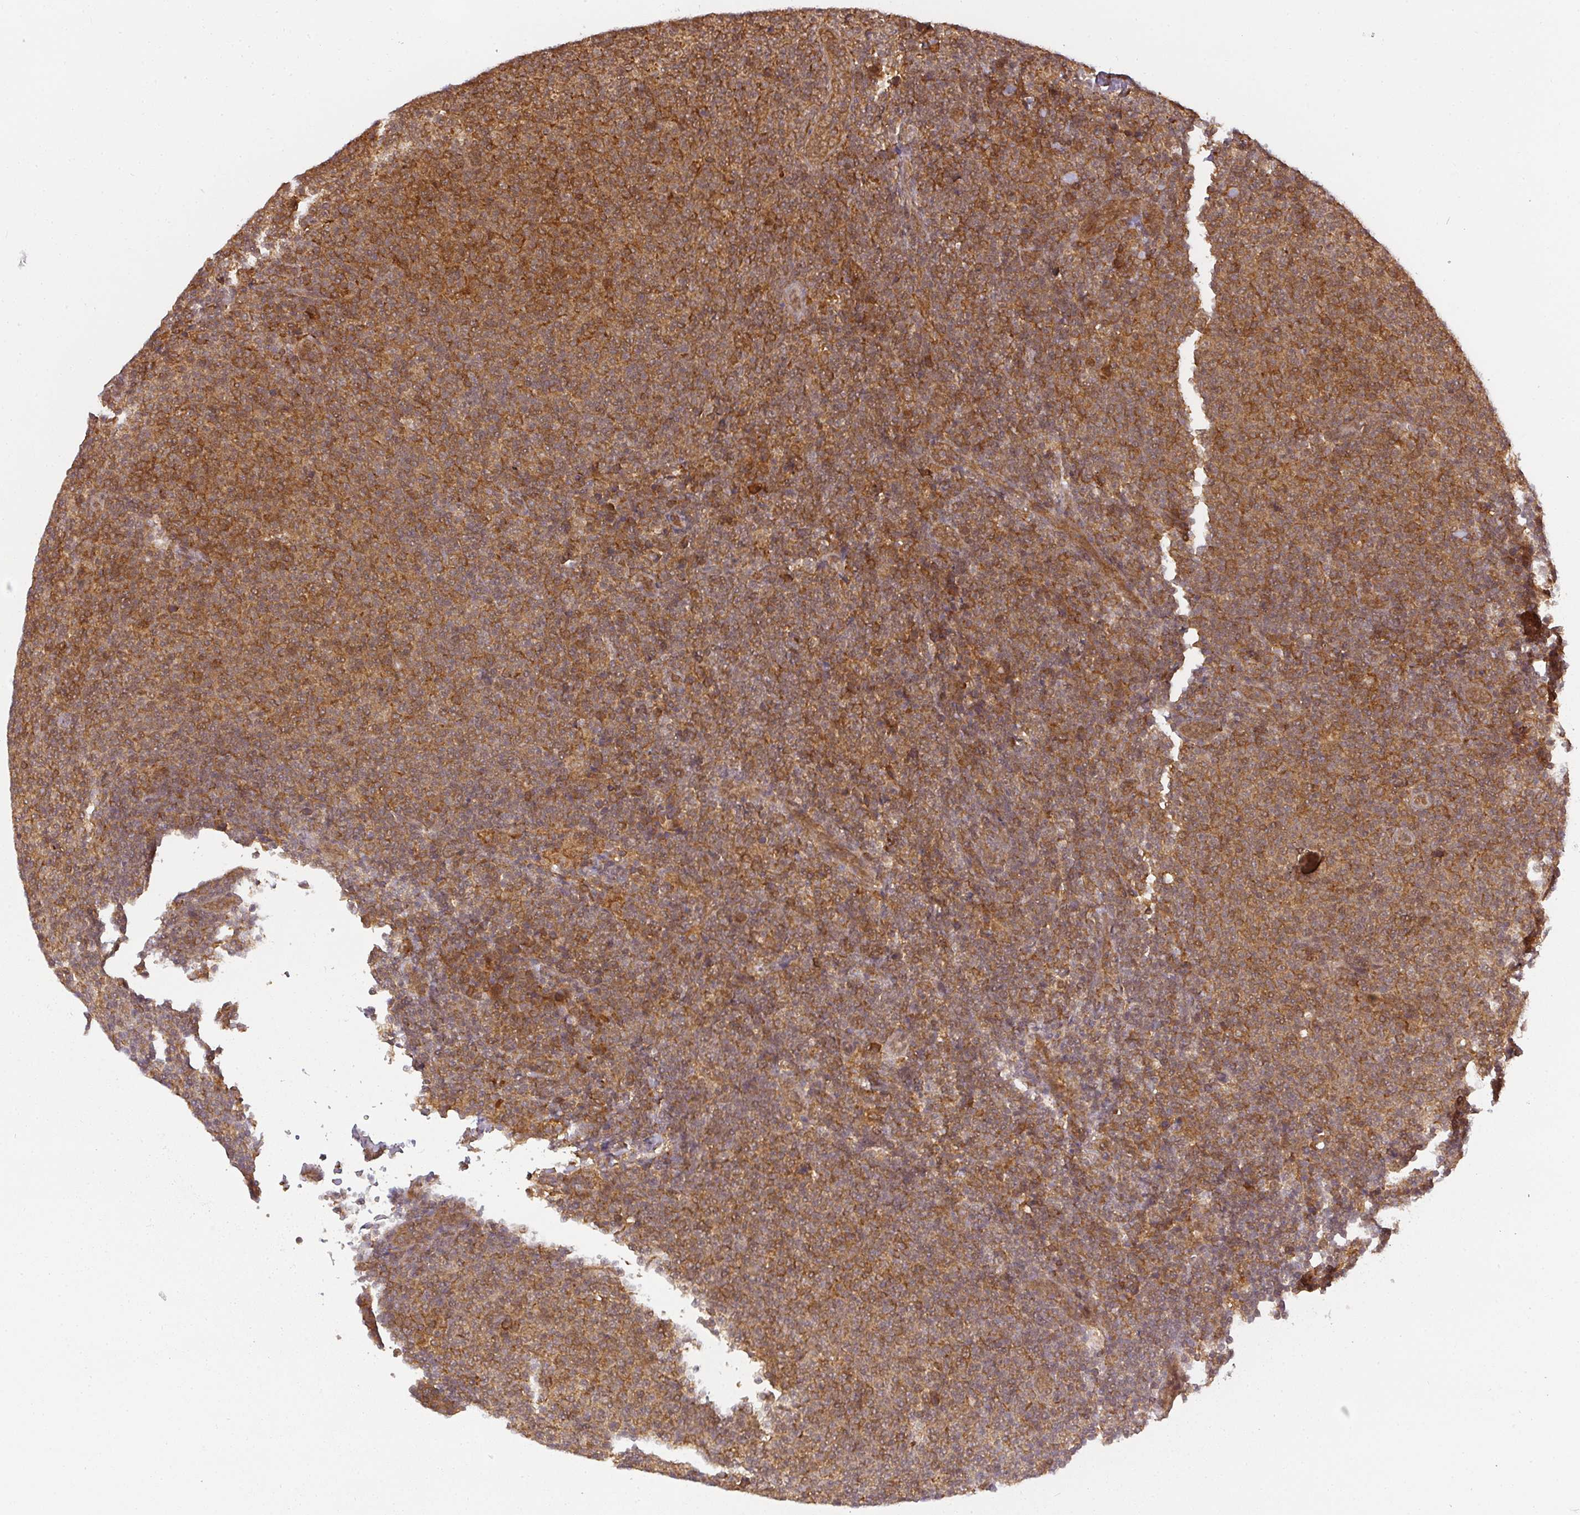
{"staining": {"intensity": "moderate", "quantity": ">75%", "location": "cytoplasmic/membranous"}, "tissue": "lymphoma", "cell_type": "Tumor cells", "image_type": "cancer", "snomed": [{"axis": "morphology", "description": "Malignant lymphoma, non-Hodgkin's type, Low grade"}, {"axis": "topography", "description": "Lymph node"}], "caption": "The micrograph demonstrates staining of lymphoma, revealing moderate cytoplasmic/membranous protein staining (brown color) within tumor cells.", "gene": "PPP6R3", "patient": {"sex": "male", "age": 66}}